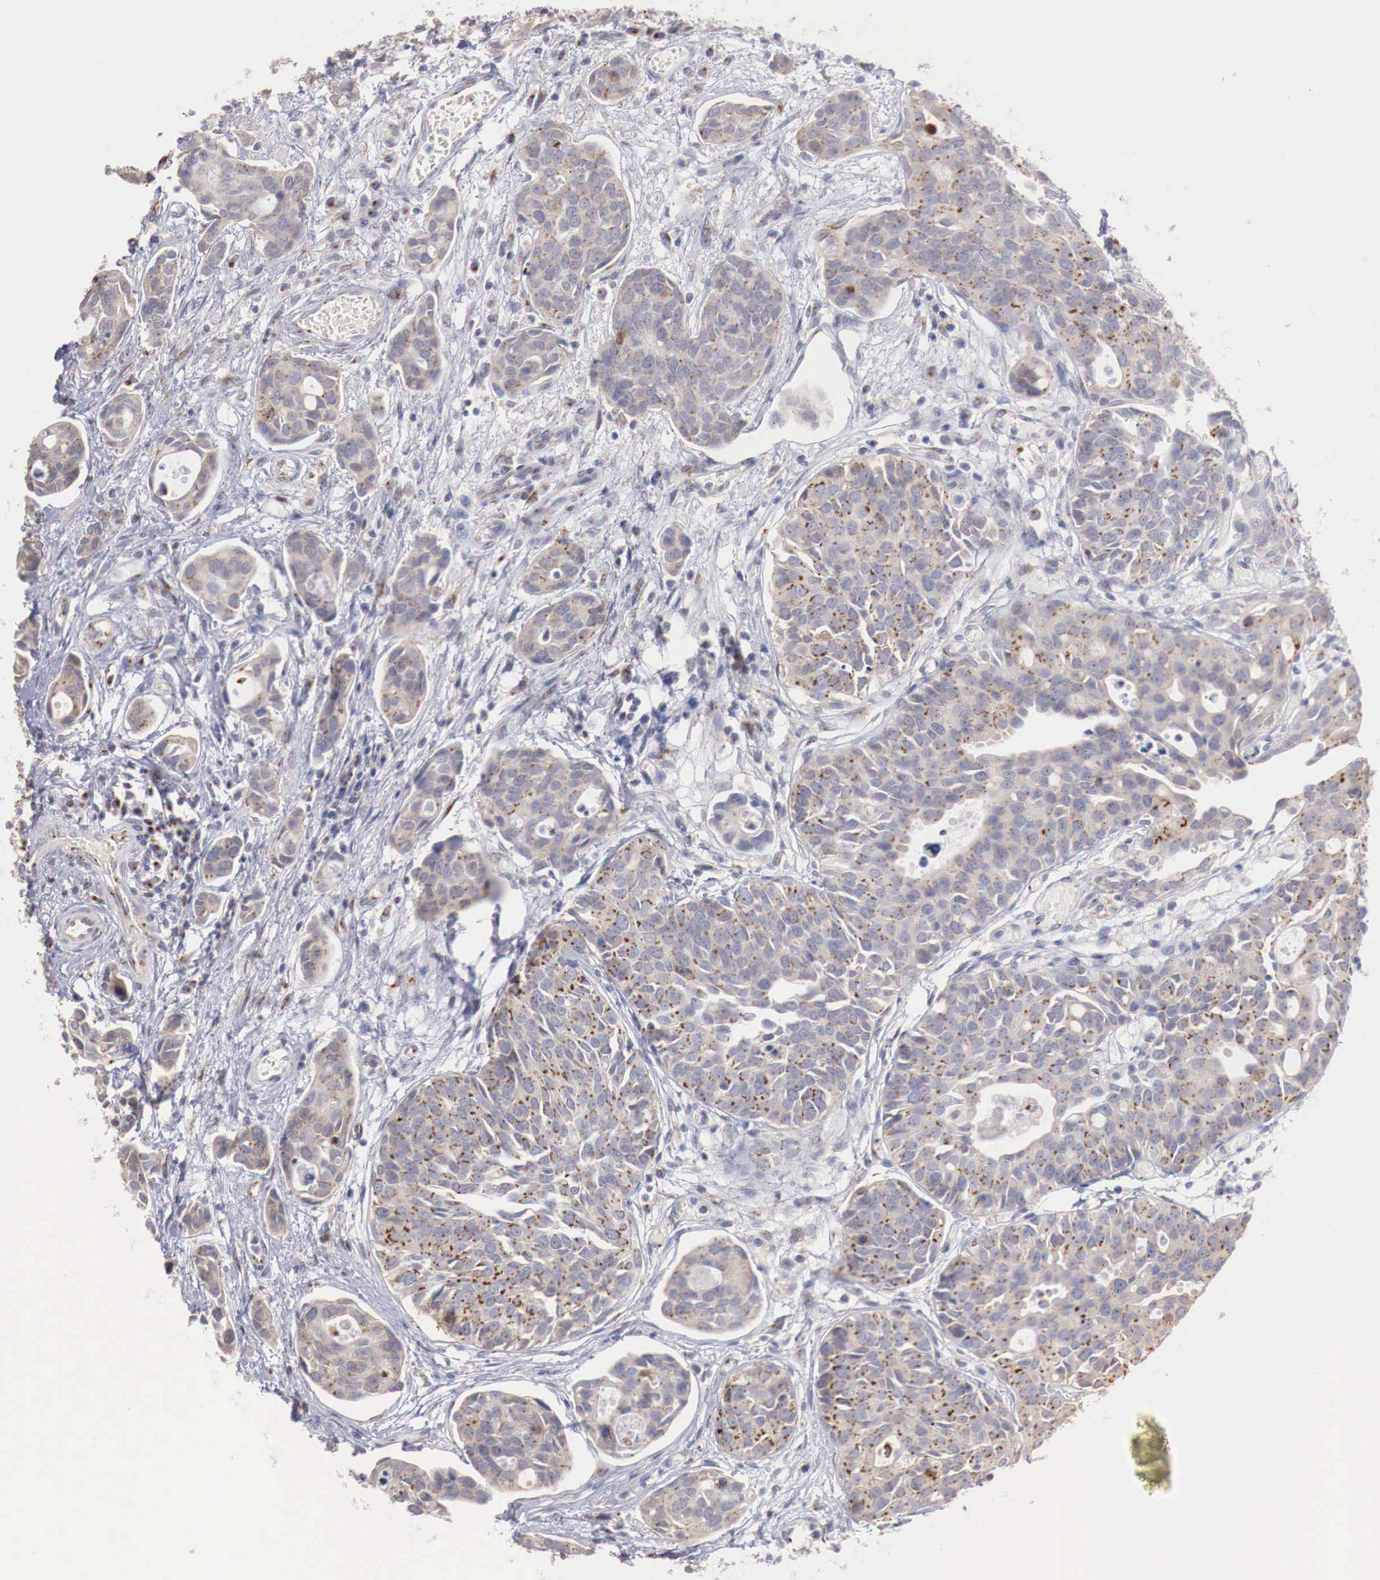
{"staining": {"intensity": "strong", "quantity": "25%-75%", "location": "cytoplasmic/membranous"}, "tissue": "urothelial cancer", "cell_type": "Tumor cells", "image_type": "cancer", "snomed": [{"axis": "morphology", "description": "Urothelial carcinoma, High grade"}, {"axis": "topography", "description": "Urinary bladder"}], "caption": "Immunohistochemical staining of human high-grade urothelial carcinoma reveals high levels of strong cytoplasmic/membranous protein positivity in approximately 25%-75% of tumor cells.", "gene": "SYAP1", "patient": {"sex": "male", "age": 78}}